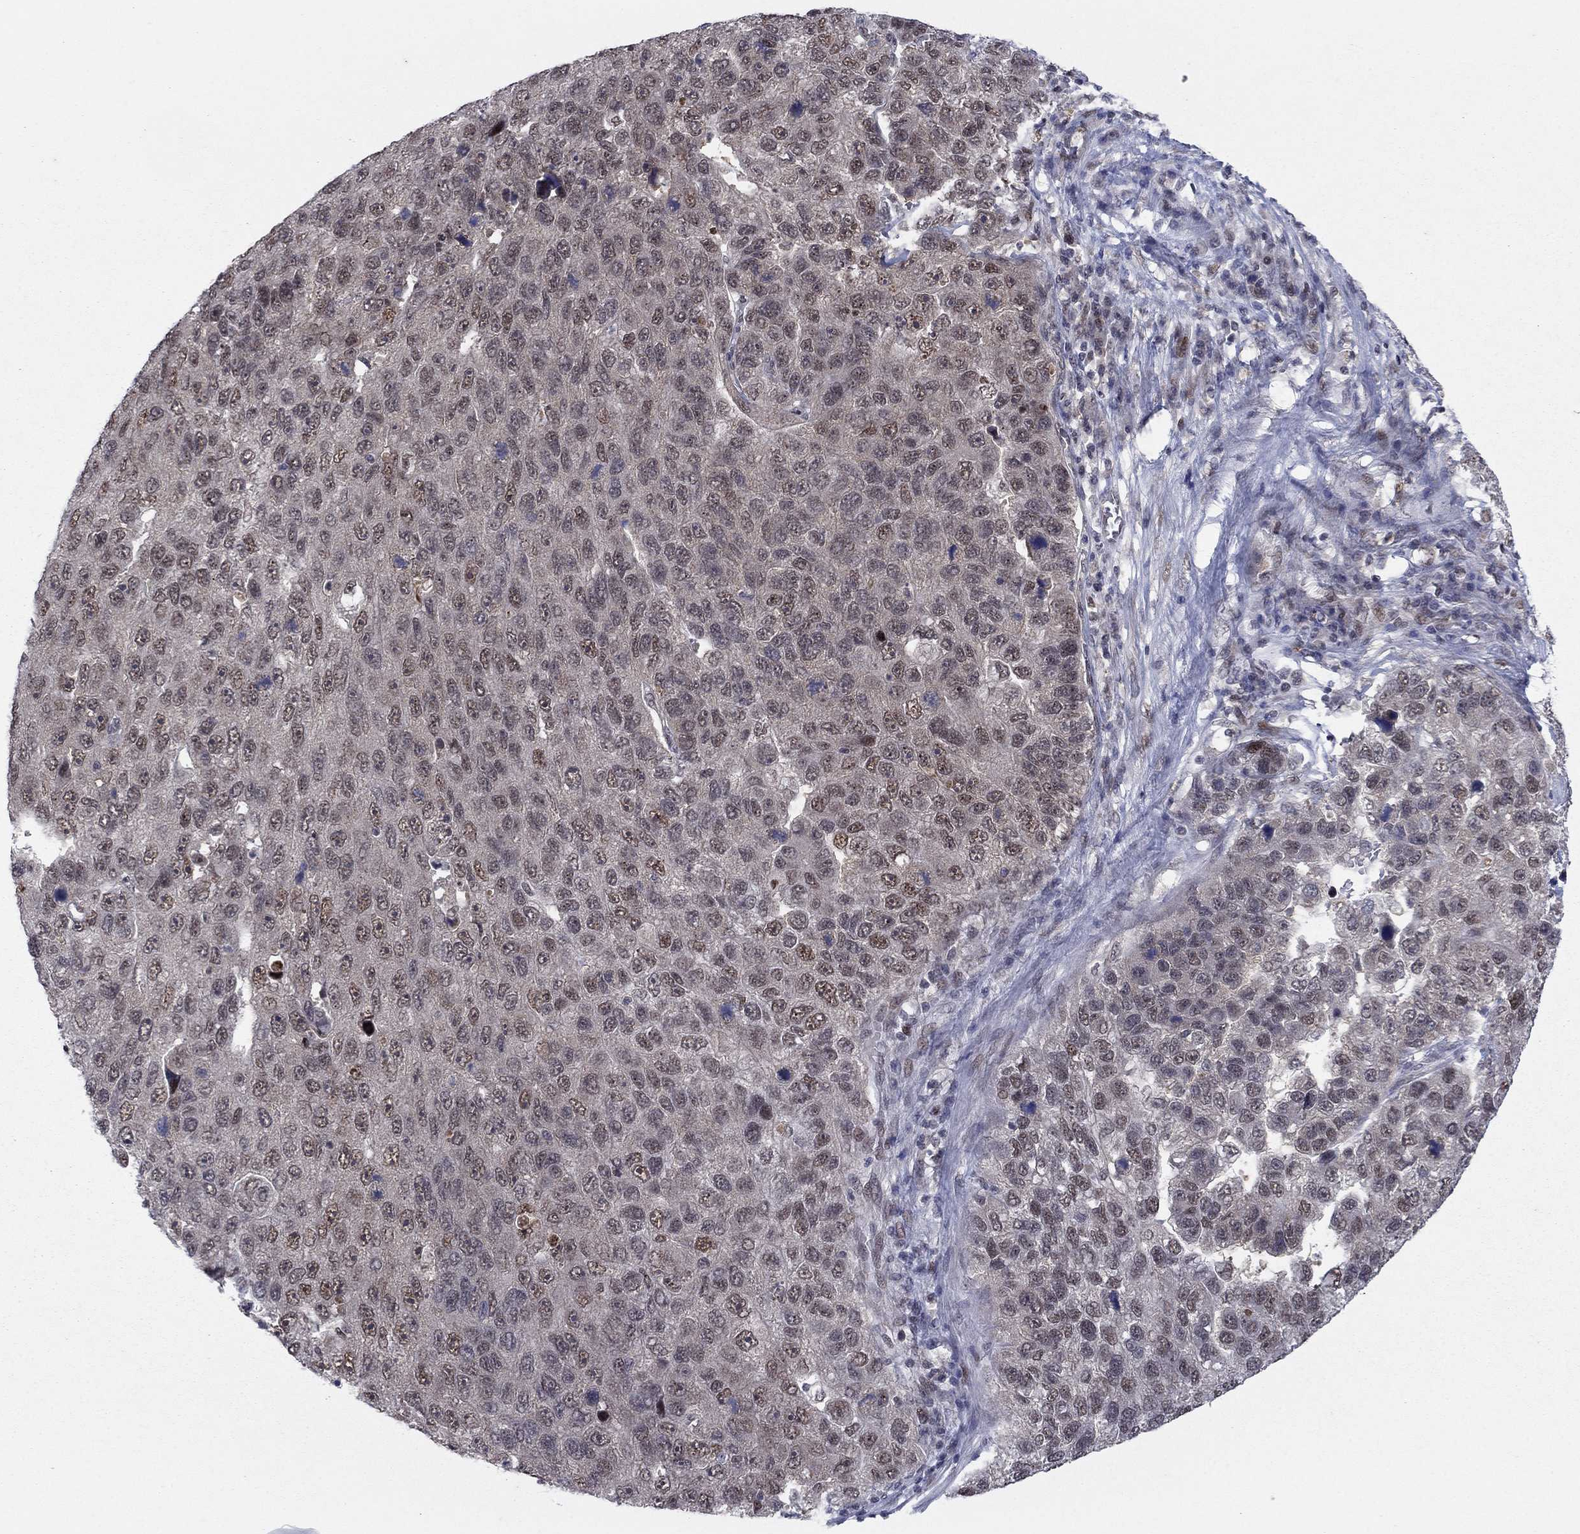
{"staining": {"intensity": "moderate", "quantity": "<25%", "location": "nuclear"}, "tissue": "pancreatic cancer", "cell_type": "Tumor cells", "image_type": "cancer", "snomed": [{"axis": "morphology", "description": "Adenocarcinoma, NOS"}, {"axis": "topography", "description": "Pancreas"}], "caption": "Brown immunohistochemical staining in pancreatic adenocarcinoma displays moderate nuclear staining in approximately <25% of tumor cells.", "gene": "PSMC1", "patient": {"sex": "female", "age": 61}}